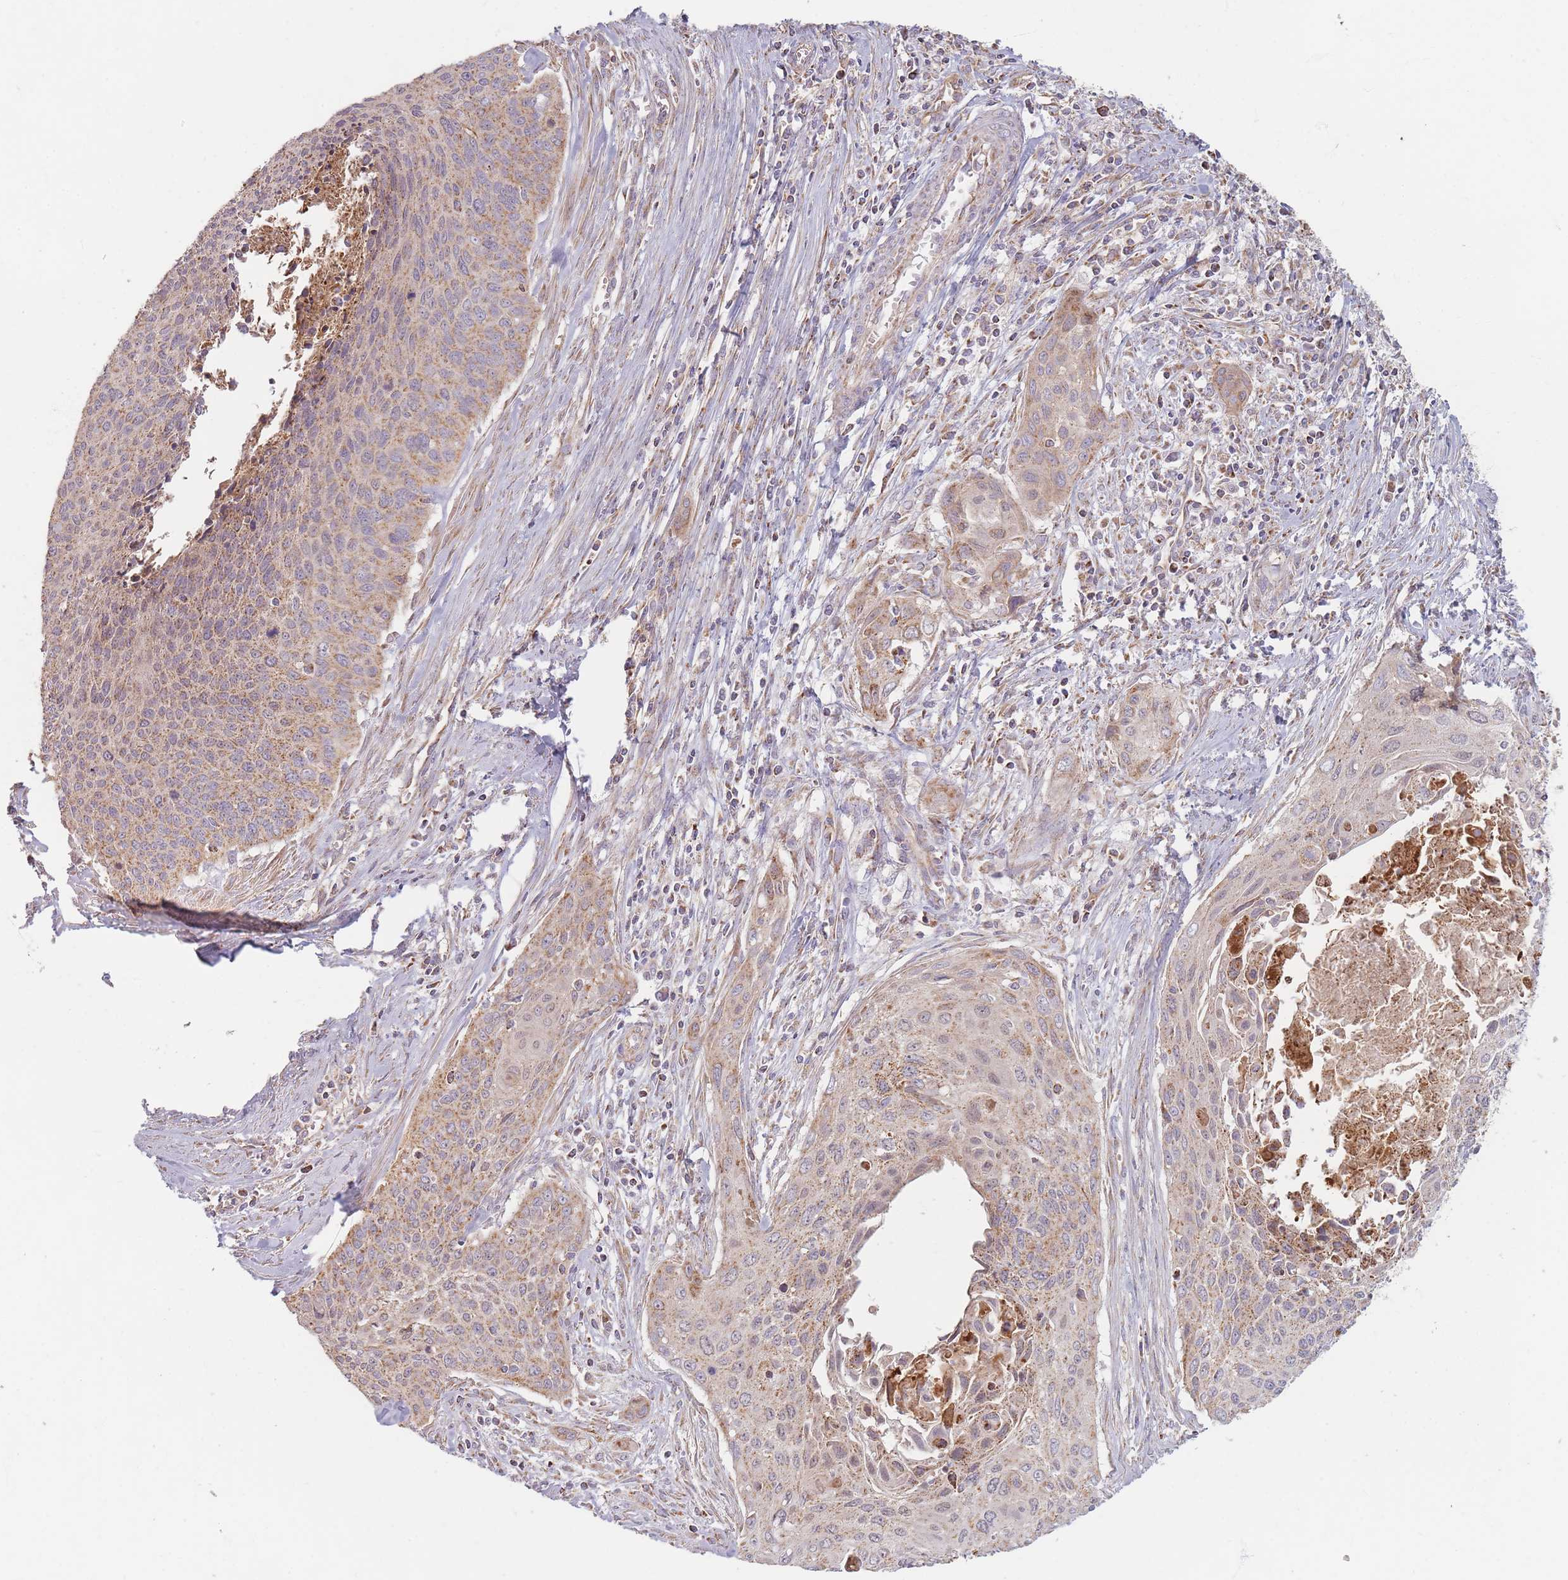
{"staining": {"intensity": "moderate", "quantity": "25%-75%", "location": "cytoplasmic/membranous"}, "tissue": "cervical cancer", "cell_type": "Tumor cells", "image_type": "cancer", "snomed": [{"axis": "morphology", "description": "Squamous cell carcinoma, NOS"}, {"axis": "topography", "description": "Cervix"}], "caption": "Cervical squamous cell carcinoma stained with a brown dye displays moderate cytoplasmic/membranous positive positivity in approximately 25%-75% of tumor cells.", "gene": "ESRP2", "patient": {"sex": "female", "age": 55}}